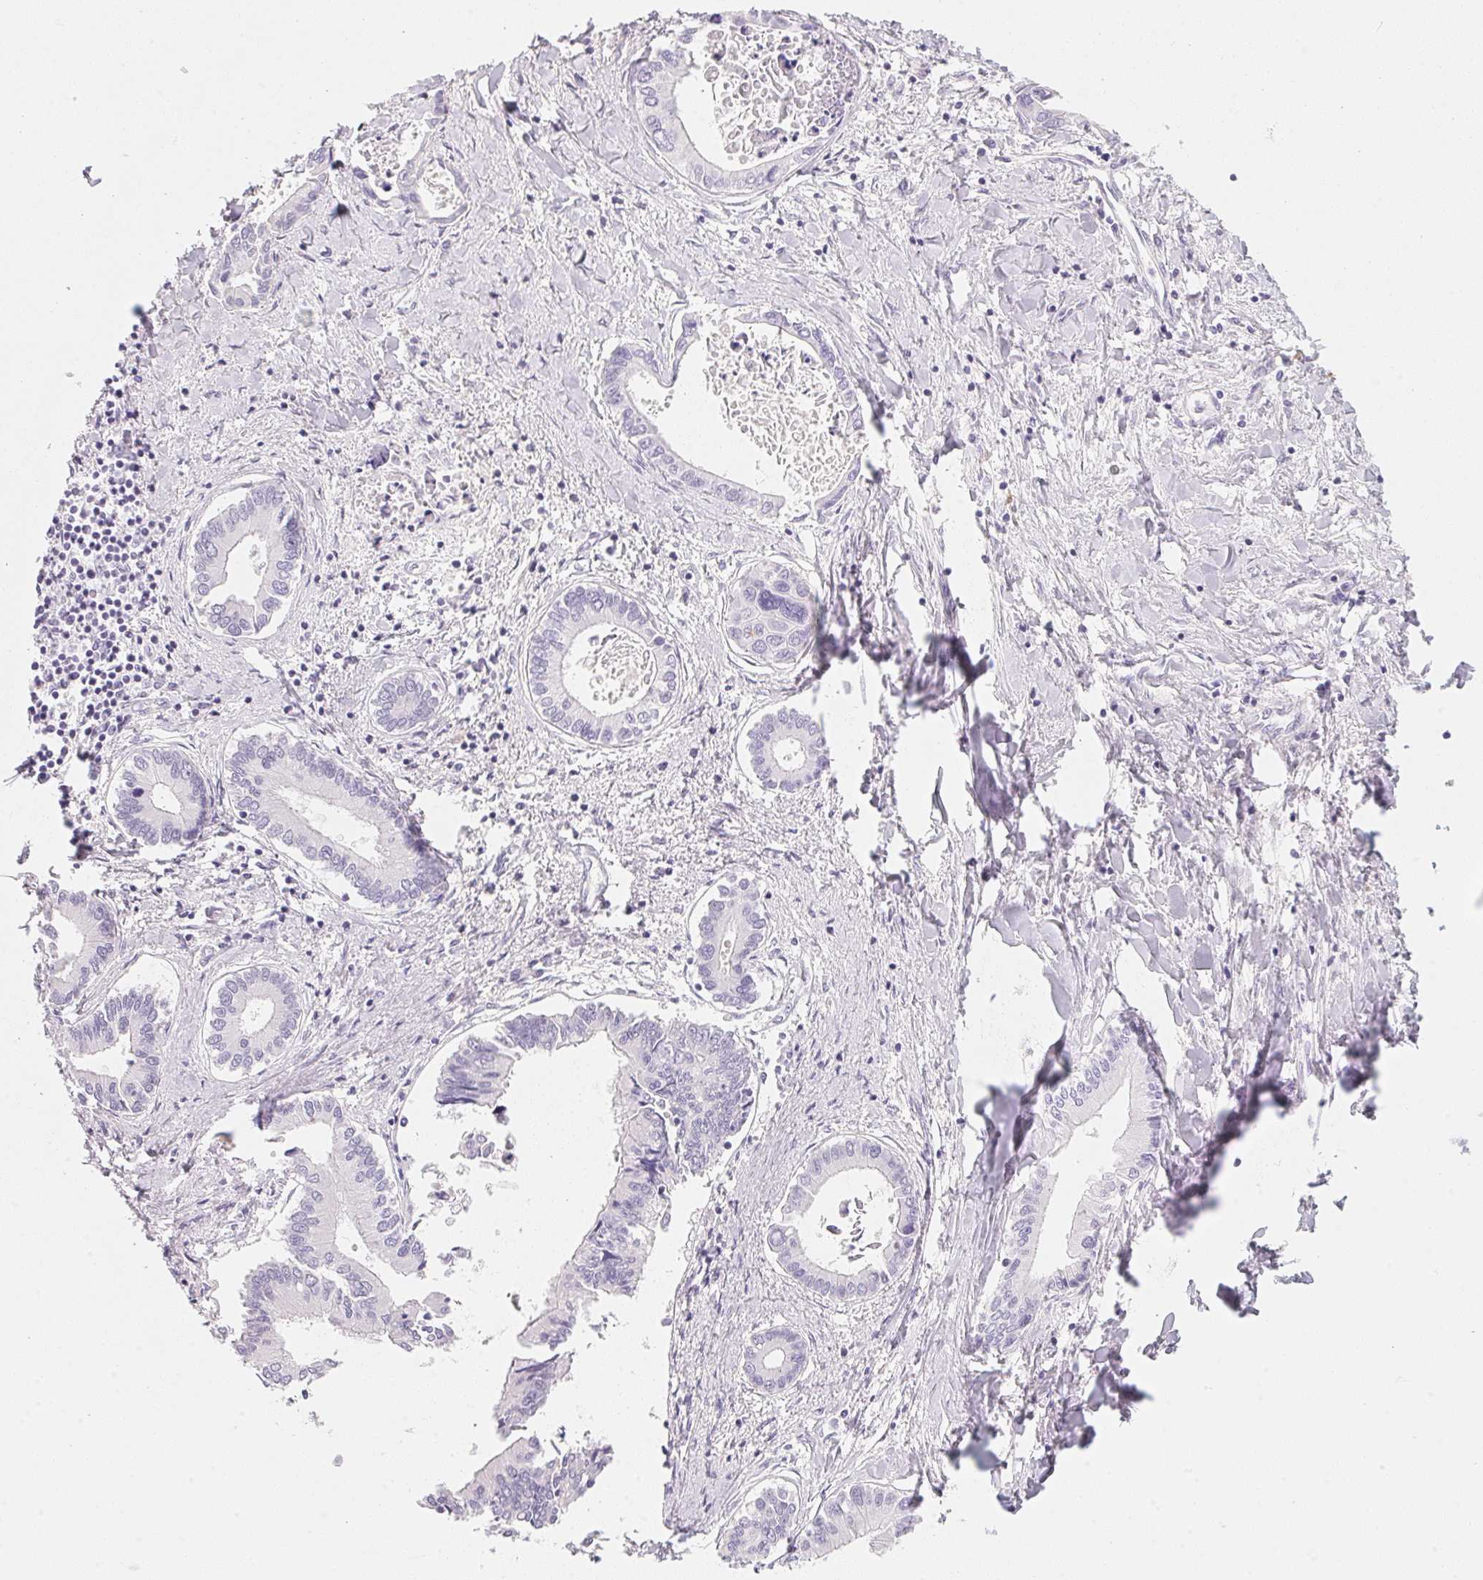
{"staining": {"intensity": "negative", "quantity": "none", "location": "none"}, "tissue": "liver cancer", "cell_type": "Tumor cells", "image_type": "cancer", "snomed": [{"axis": "morphology", "description": "Cholangiocarcinoma"}, {"axis": "topography", "description": "Liver"}], "caption": "Immunohistochemistry (IHC) of human liver cancer shows no positivity in tumor cells.", "gene": "ACP3", "patient": {"sex": "male", "age": 66}}